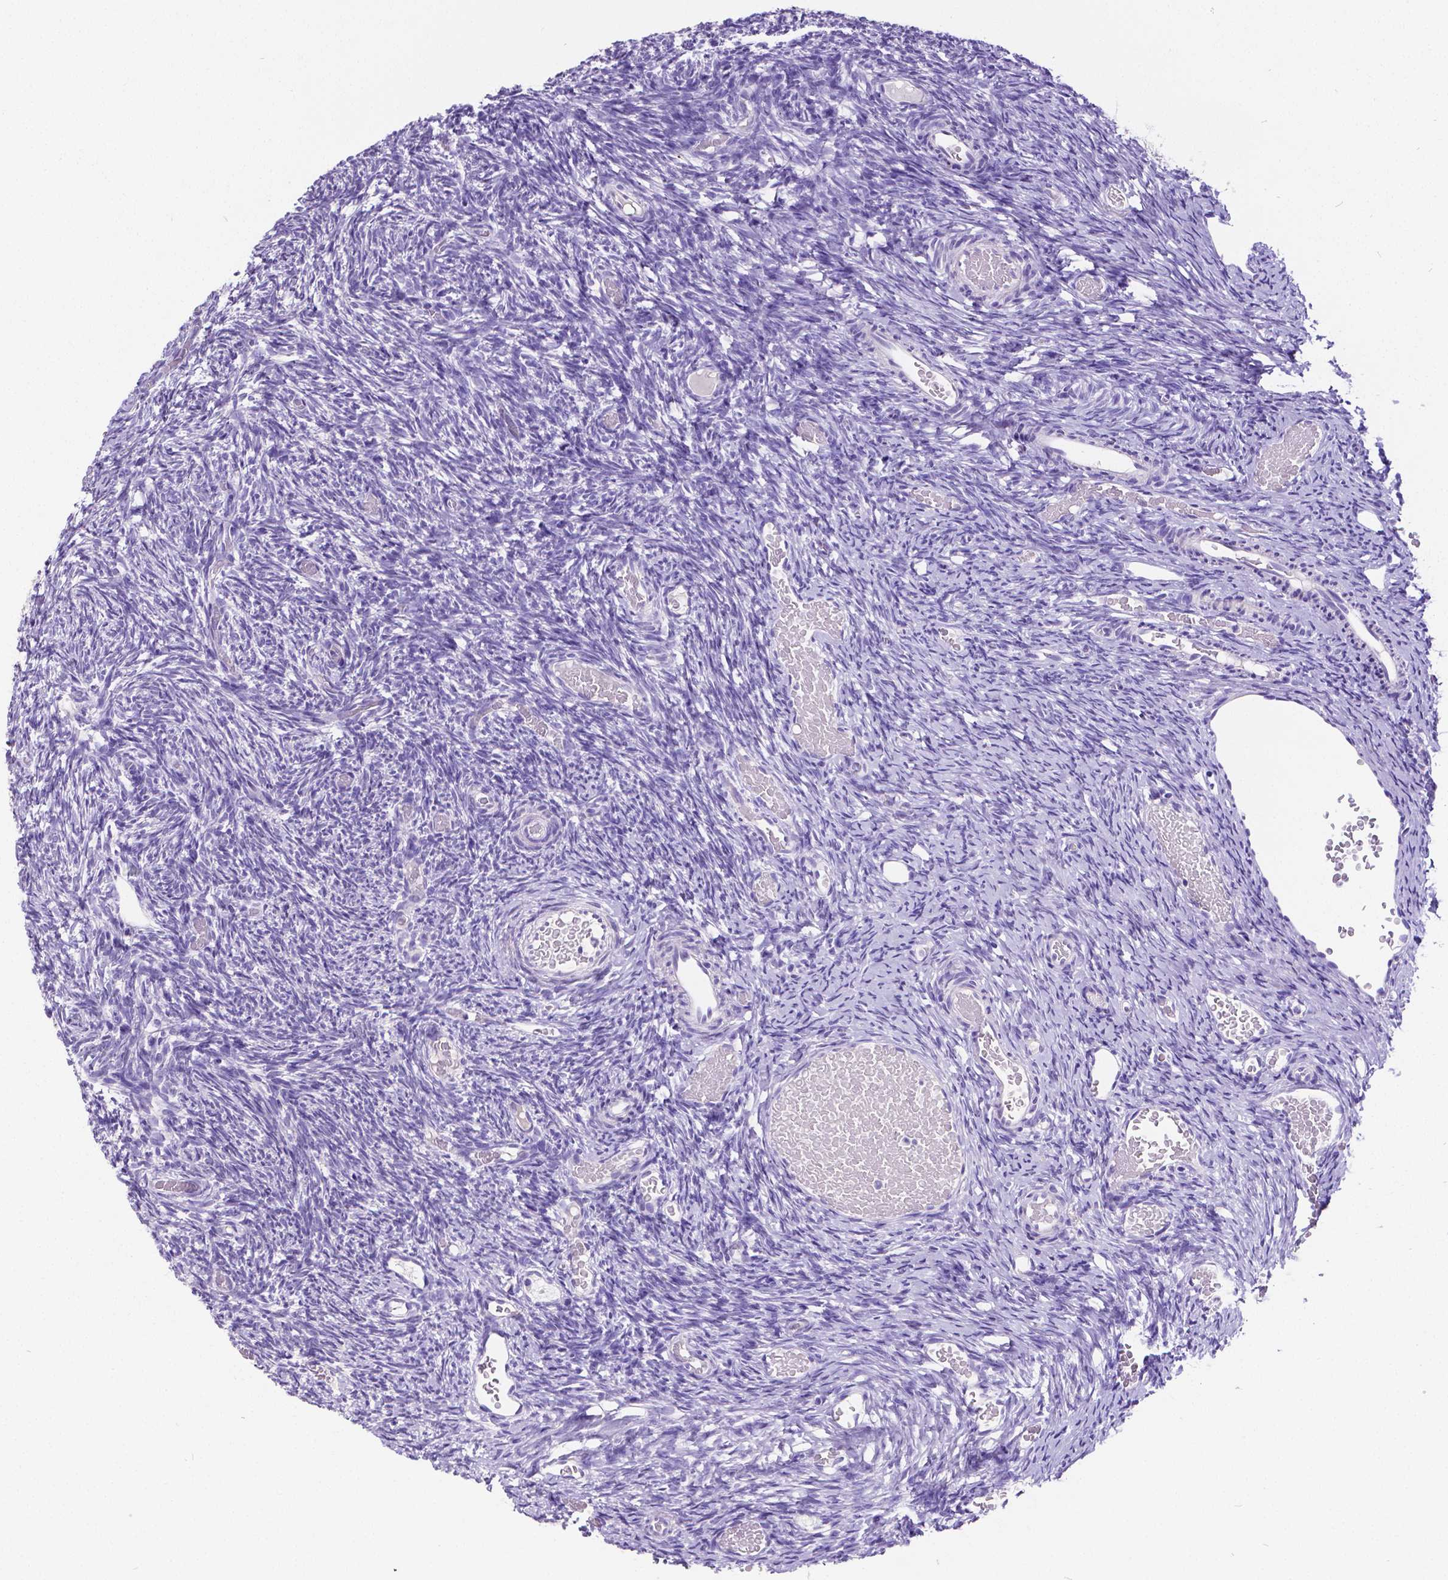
{"staining": {"intensity": "negative", "quantity": "none", "location": "none"}, "tissue": "ovary", "cell_type": "Ovarian stroma cells", "image_type": "normal", "snomed": [{"axis": "morphology", "description": "Normal tissue, NOS"}, {"axis": "topography", "description": "Ovary"}], "caption": "The micrograph demonstrates no significant positivity in ovarian stroma cells of ovary. Nuclei are stained in blue.", "gene": "SATB2", "patient": {"sex": "female", "age": 39}}